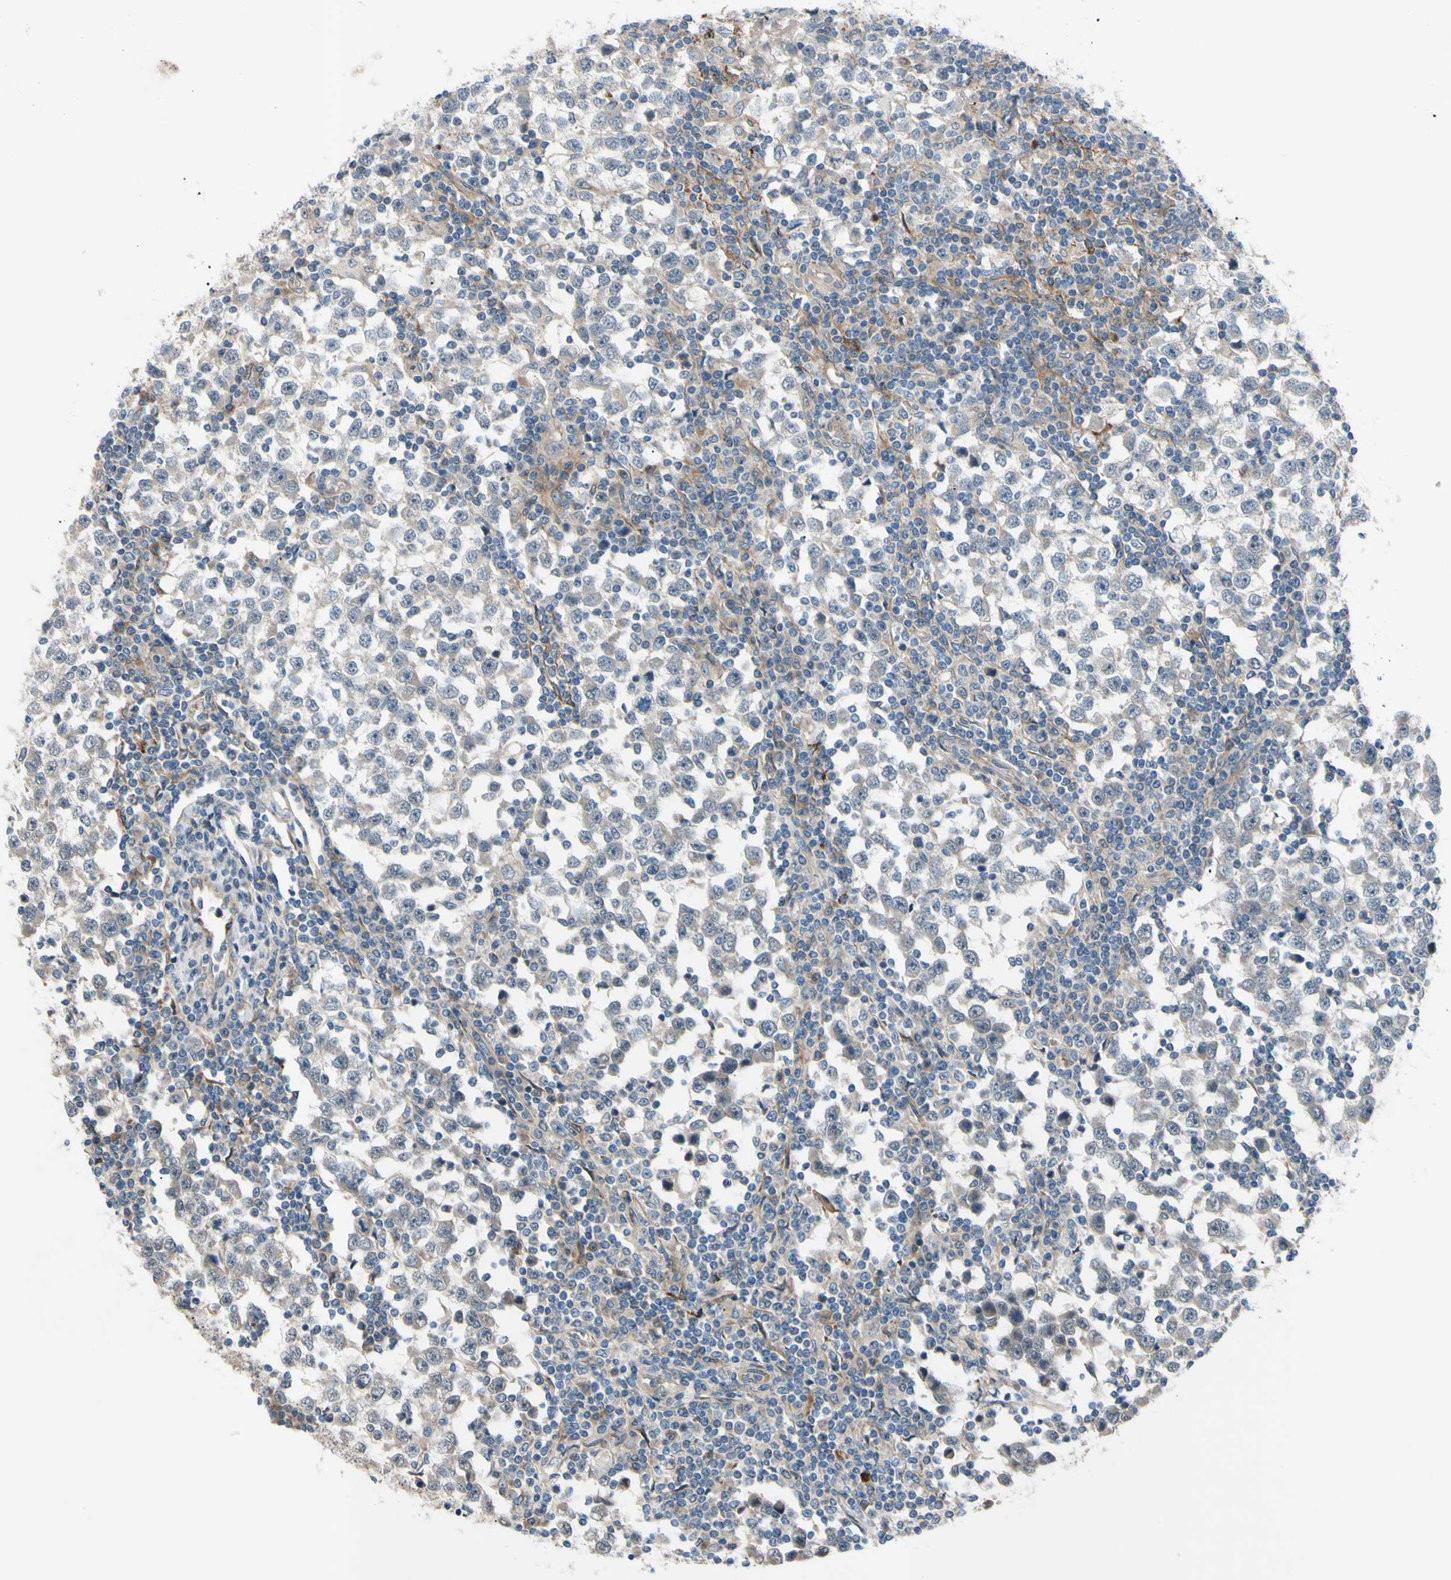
{"staining": {"intensity": "negative", "quantity": "none", "location": "none"}, "tissue": "testis cancer", "cell_type": "Tumor cells", "image_type": "cancer", "snomed": [{"axis": "morphology", "description": "Seminoma, NOS"}, {"axis": "topography", "description": "Testis"}], "caption": "Tumor cells show no significant positivity in testis cancer.", "gene": "SVIL", "patient": {"sex": "male", "age": 65}}